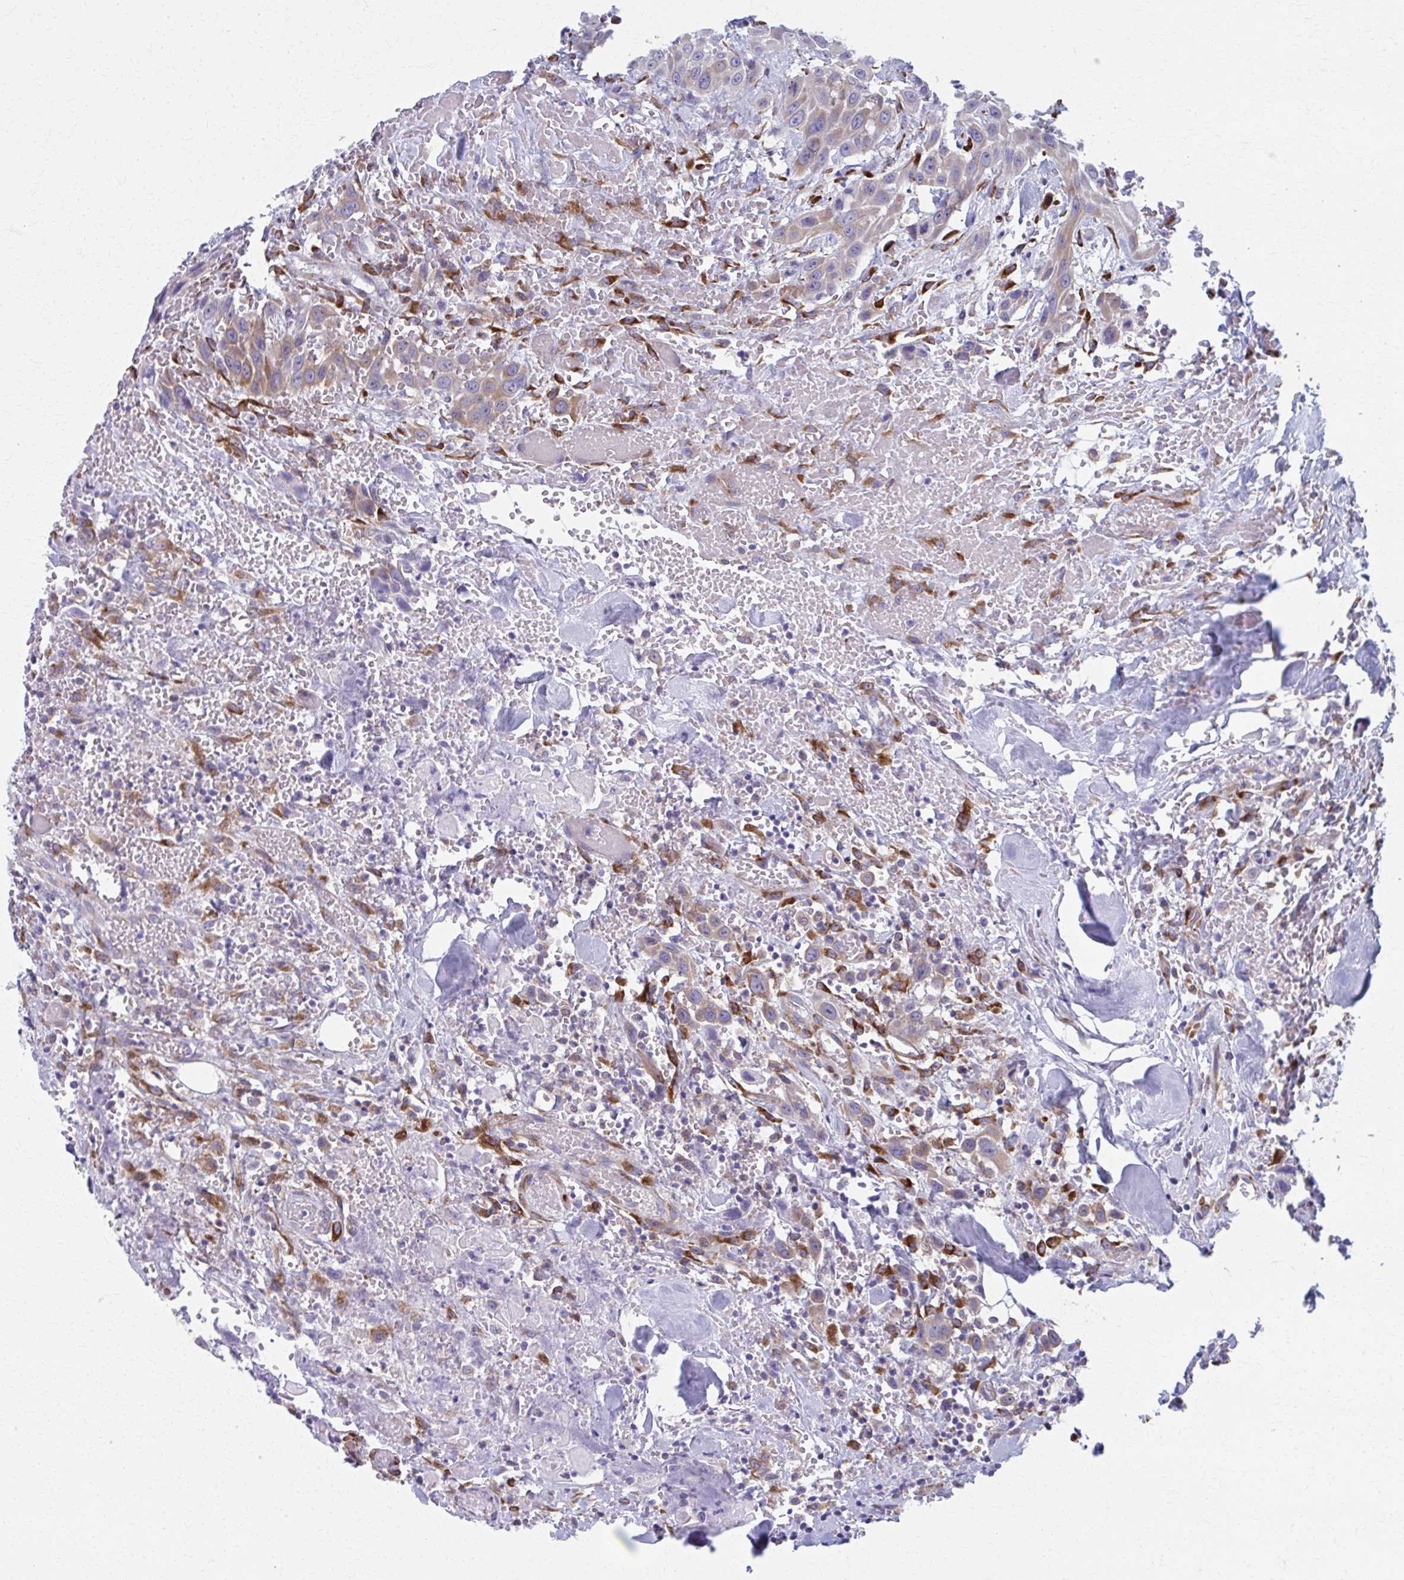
{"staining": {"intensity": "moderate", "quantity": "25%-75%", "location": "cytoplasmic/membranous"}, "tissue": "head and neck cancer", "cell_type": "Tumor cells", "image_type": "cancer", "snomed": [{"axis": "morphology", "description": "Squamous cell carcinoma, NOS"}, {"axis": "topography", "description": "Head-Neck"}], "caption": "Head and neck squamous cell carcinoma stained with immunohistochemistry (IHC) exhibits moderate cytoplasmic/membranous positivity in approximately 25%-75% of tumor cells.", "gene": "SPATS2L", "patient": {"sex": "male", "age": 81}}